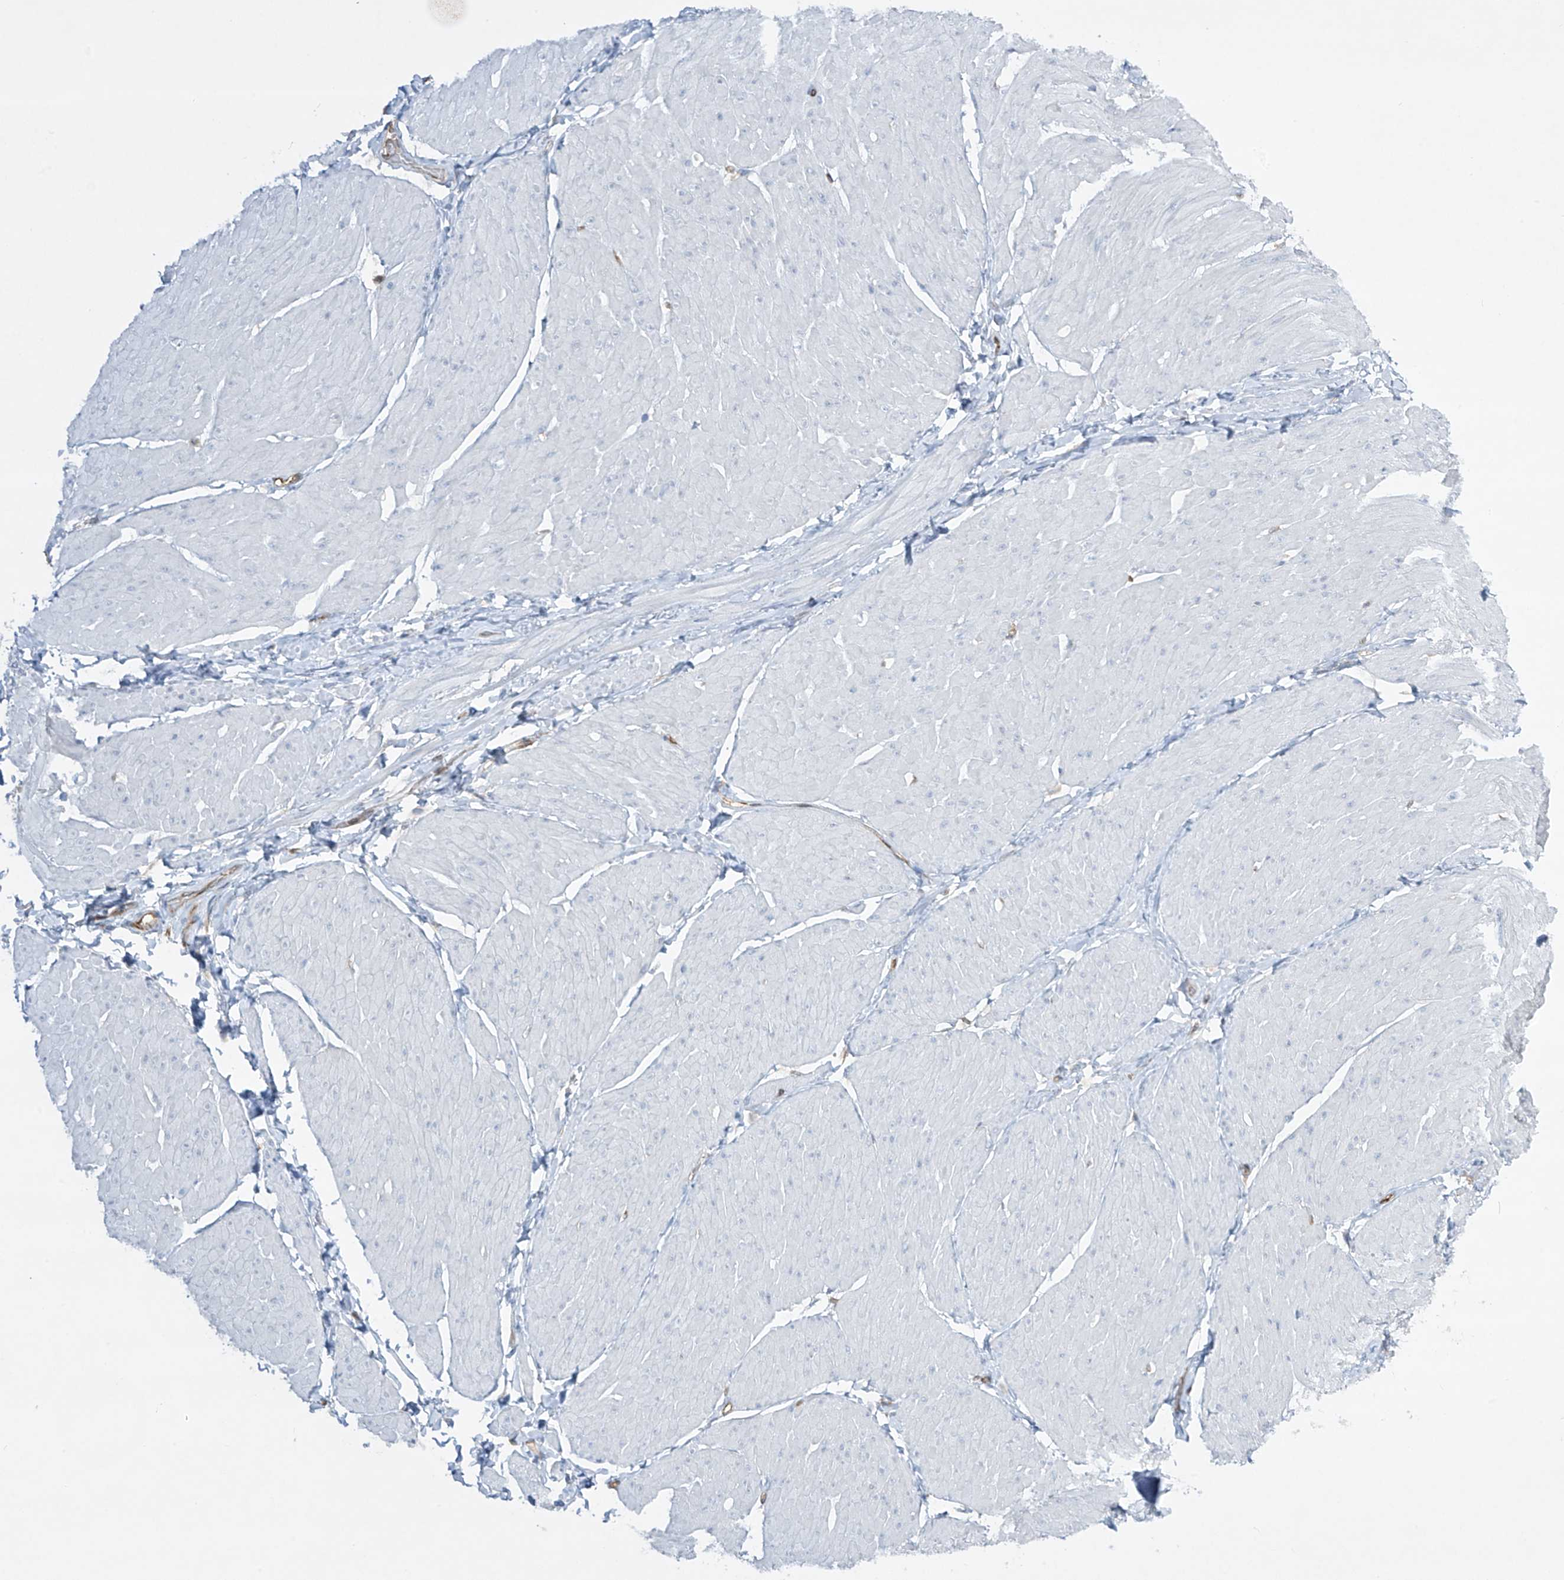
{"staining": {"intensity": "negative", "quantity": "none", "location": "none"}, "tissue": "smooth muscle", "cell_type": "Smooth muscle cells", "image_type": "normal", "snomed": [{"axis": "morphology", "description": "Urothelial carcinoma, High grade"}, {"axis": "topography", "description": "Urinary bladder"}], "caption": "DAB (3,3'-diaminobenzidine) immunohistochemical staining of unremarkable human smooth muscle exhibits no significant staining in smooth muscle cells.", "gene": "HLA", "patient": {"sex": "male", "age": 46}}